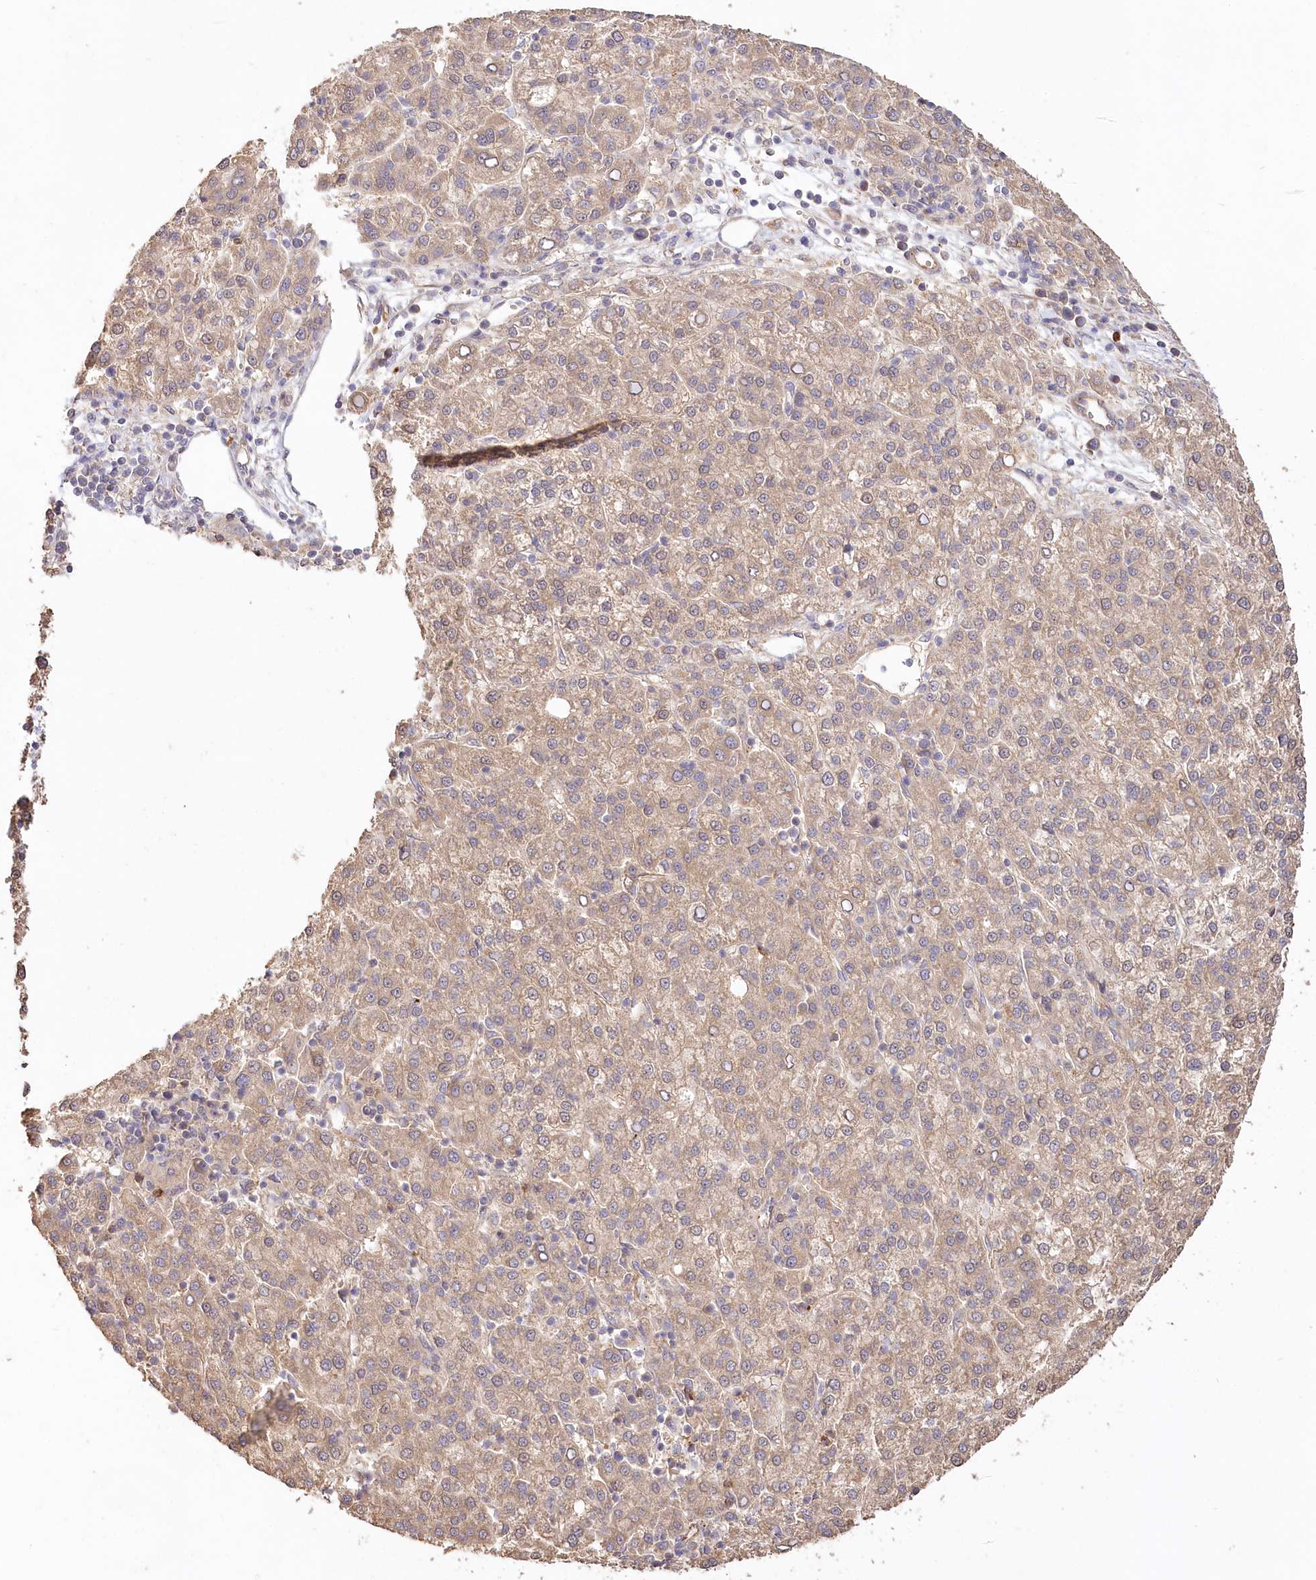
{"staining": {"intensity": "moderate", "quantity": ">75%", "location": "cytoplasmic/membranous"}, "tissue": "liver cancer", "cell_type": "Tumor cells", "image_type": "cancer", "snomed": [{"axis": "morphology", "description": "Carcinoma, Hepatocellular, NOS"}, {"axis": "topography", "description": "Liver"}], "caption": "Protein expression analysis of hepatocellular carcinoma (liver) exhibits moderate cytoplasmic/membranous positivity in approximately >75% of tumor cells.", "gene": "IRAK1BP1", "patient": {"sex": "female", "age": 58}}